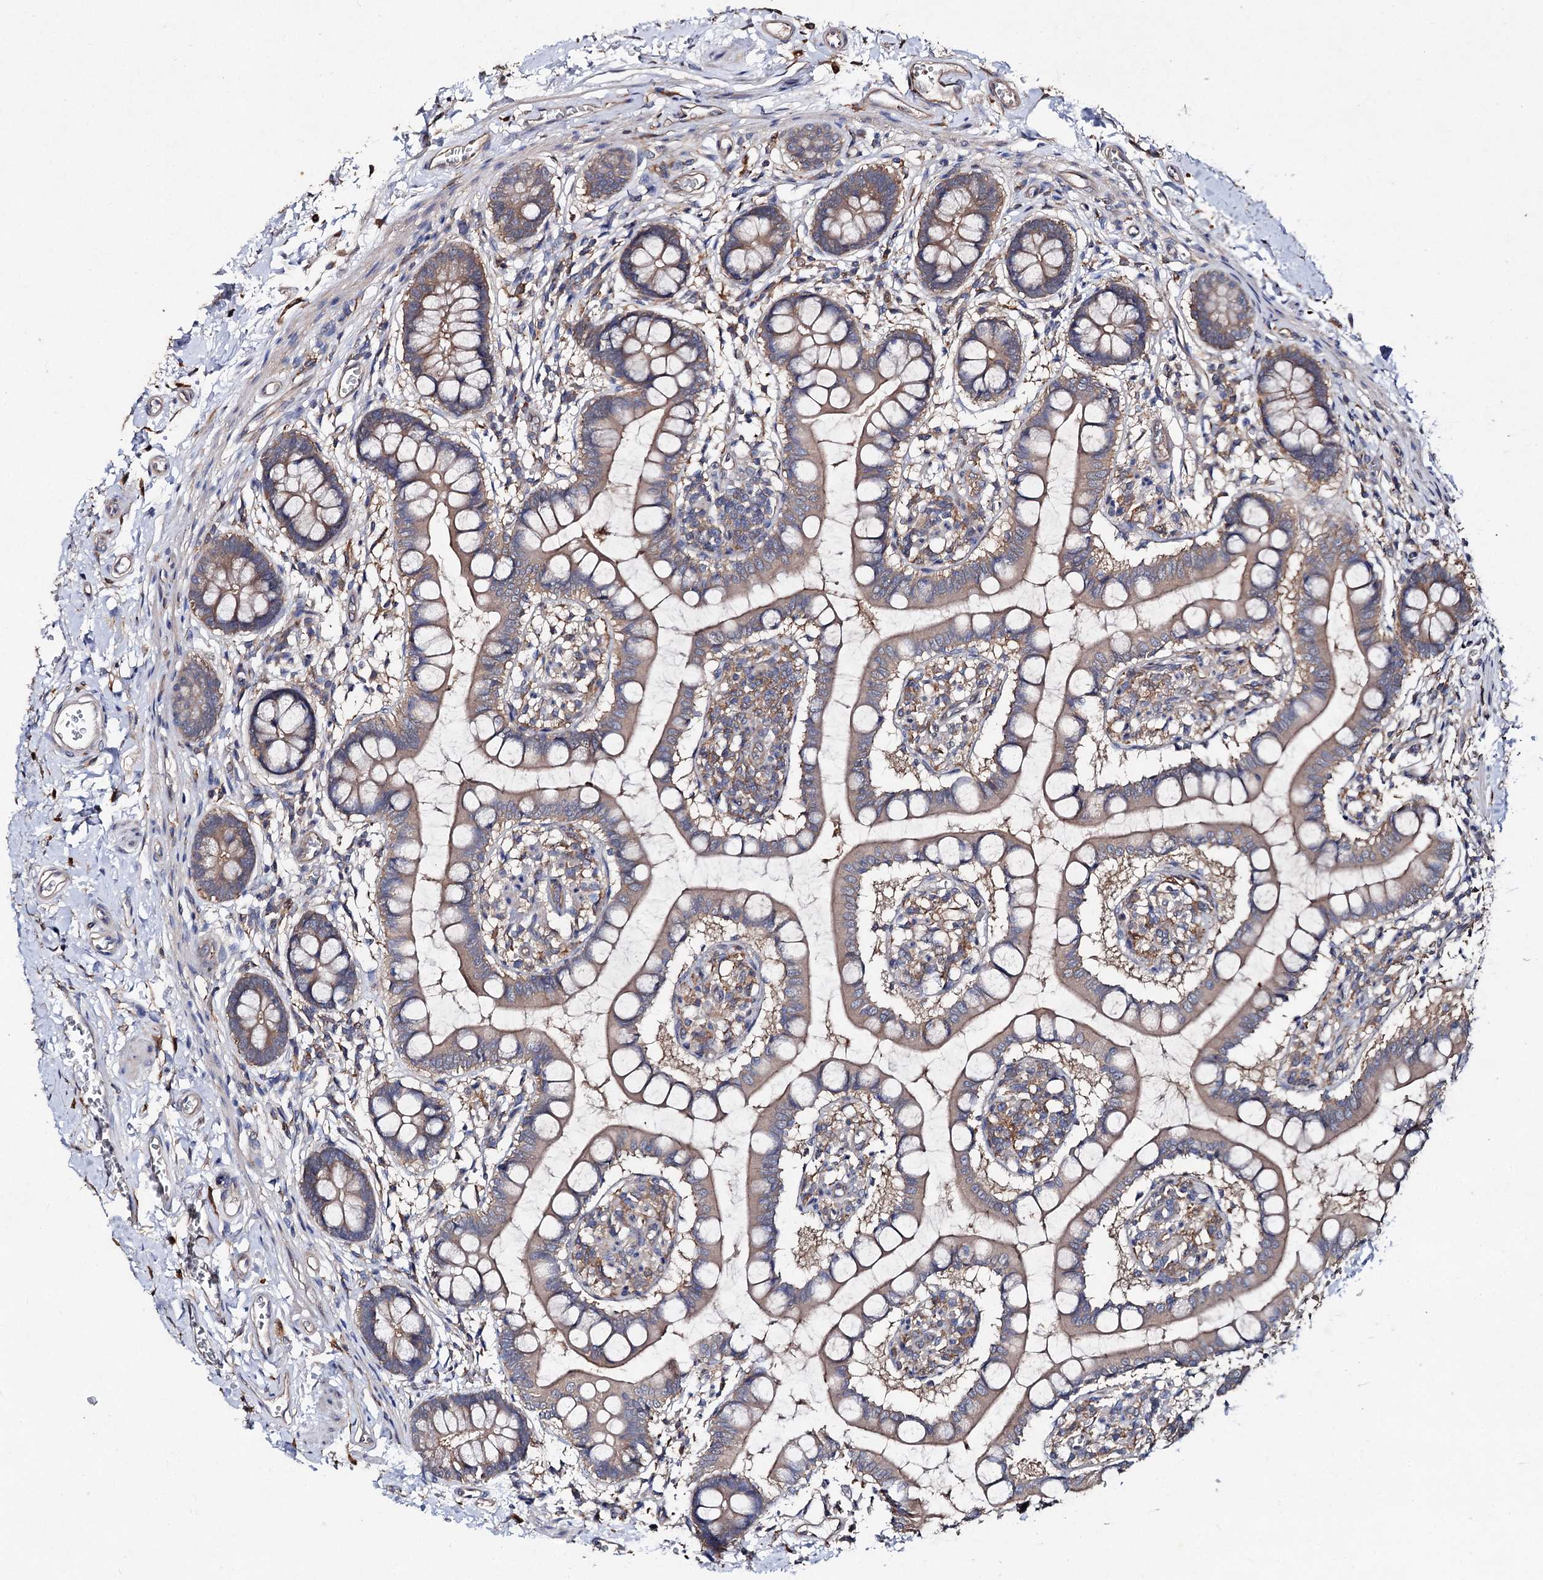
{"staining": {"intensity": "strong", "quantity": "25%-75%", "location": "cytoplasmic/membranous"}, "tissue": "small intestine", "cell_type": "Glandular cells", "image_type": "normal", "snomed": [{"axis": "morphology", "description": "Normal tissue, NOS"}, {"axis": "topography", "description": "Small intestine"}], "caption": "Immunohistochemical staining of unremarkable human small intestine exhibits 25%-75% levels of strong cytoplasmic/membranous protein staining in about 25%-75% of glandular cells. (DAB (3,3'-diaminobenzidine) IHC with brightfield microscopy, high magnification).", "gene": "VPS29", "patient": {"sex": "male", "age": 52}}